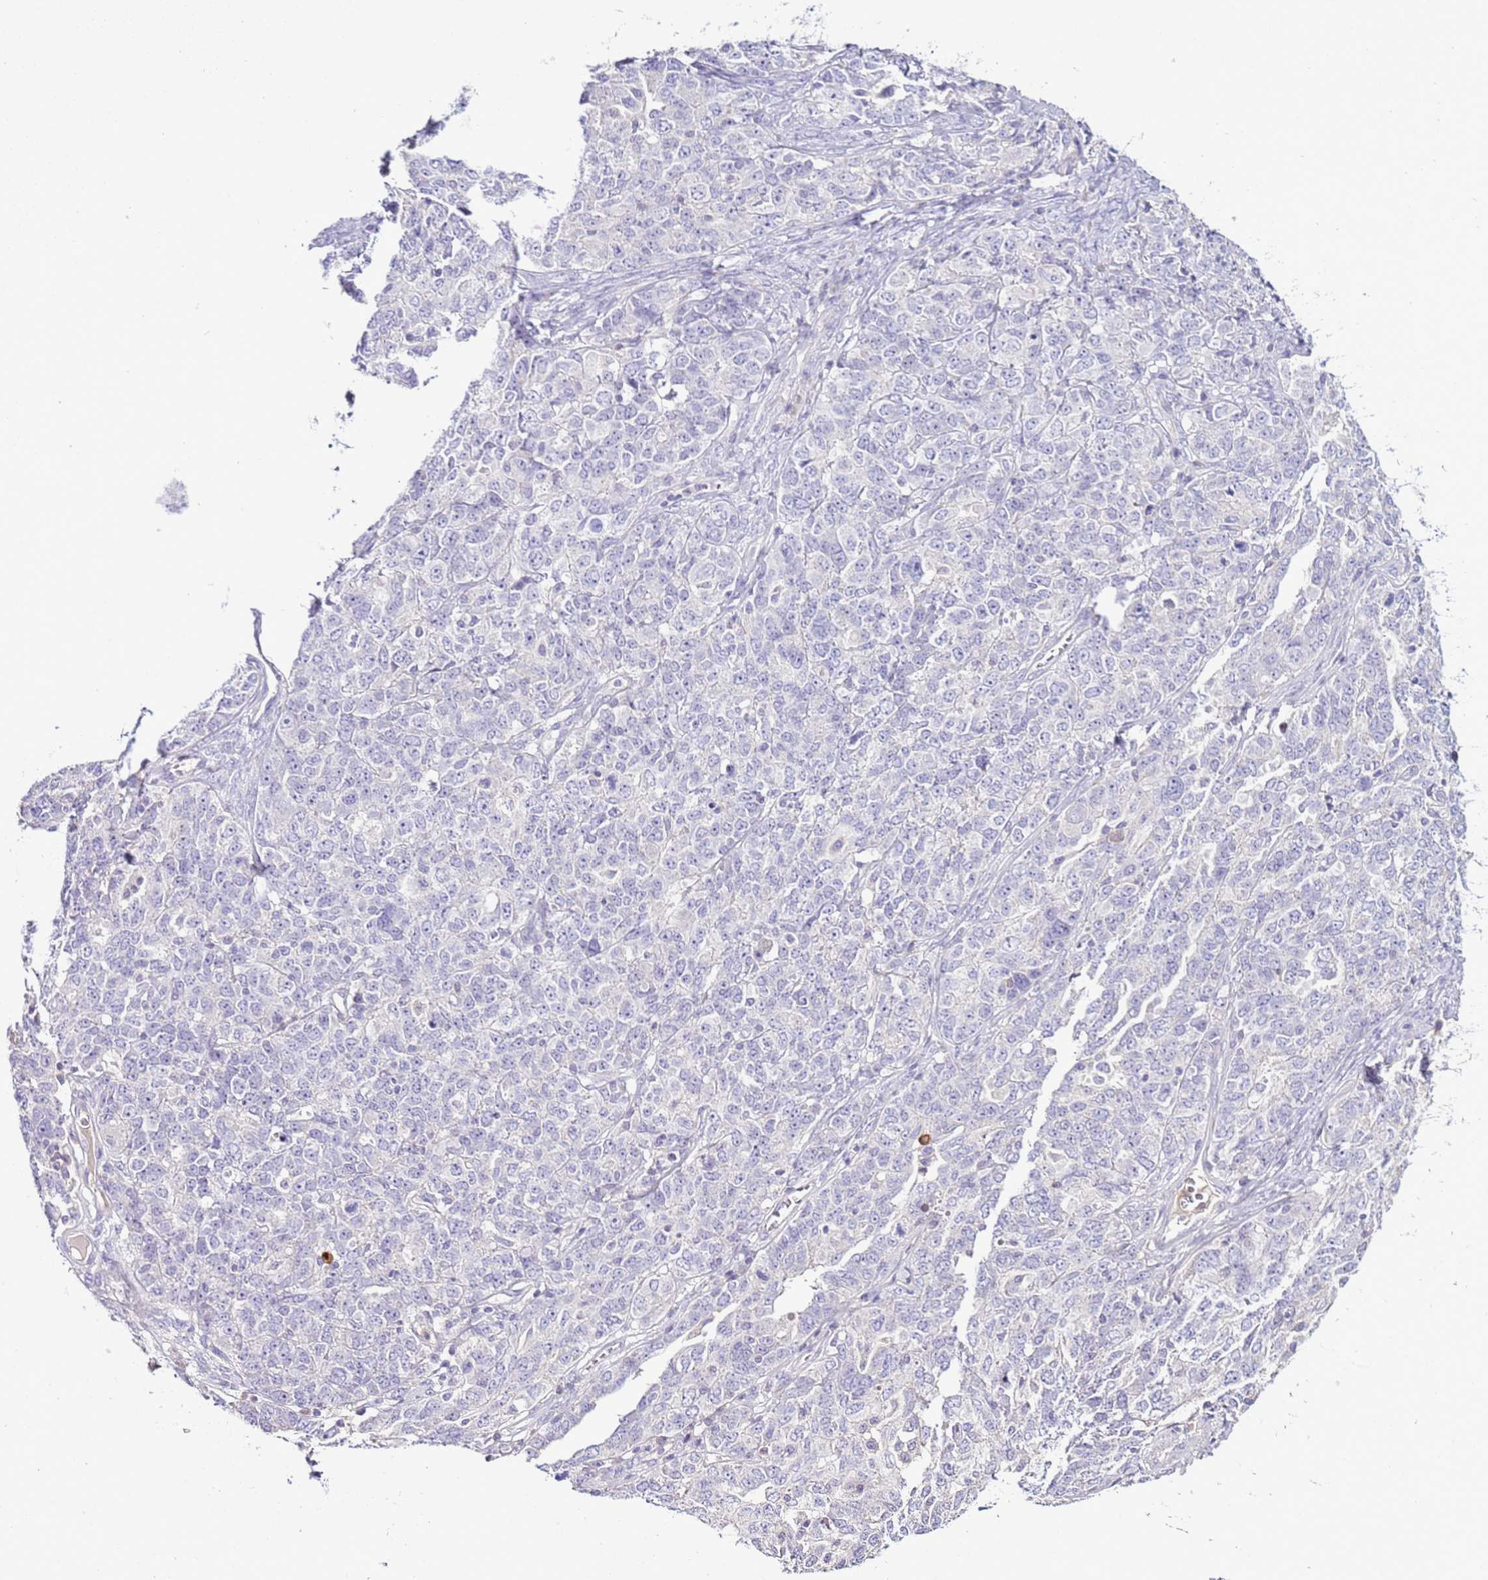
{"staining": {"intensity": "negative", "quantity": "none", "location": "none"}, "tissue": "ovarian cancer", "cell_type": "Tumor cells", "image_type": "cancer", "snomed": [{"axis": "morphology", "description": "Carcinoma, endometroid"}, {"axis": "topography", "description": "Ovary"}], "caption": "Immunohistochemistry (IHC) of human ovarian endometroid carcinoma exhibits no staining in tumor cells. (Immunohistochemistry, brightfield microscopy, high magnification).", "gene": "IL2RG", "patient": {"sex": "female", "age": 62}}